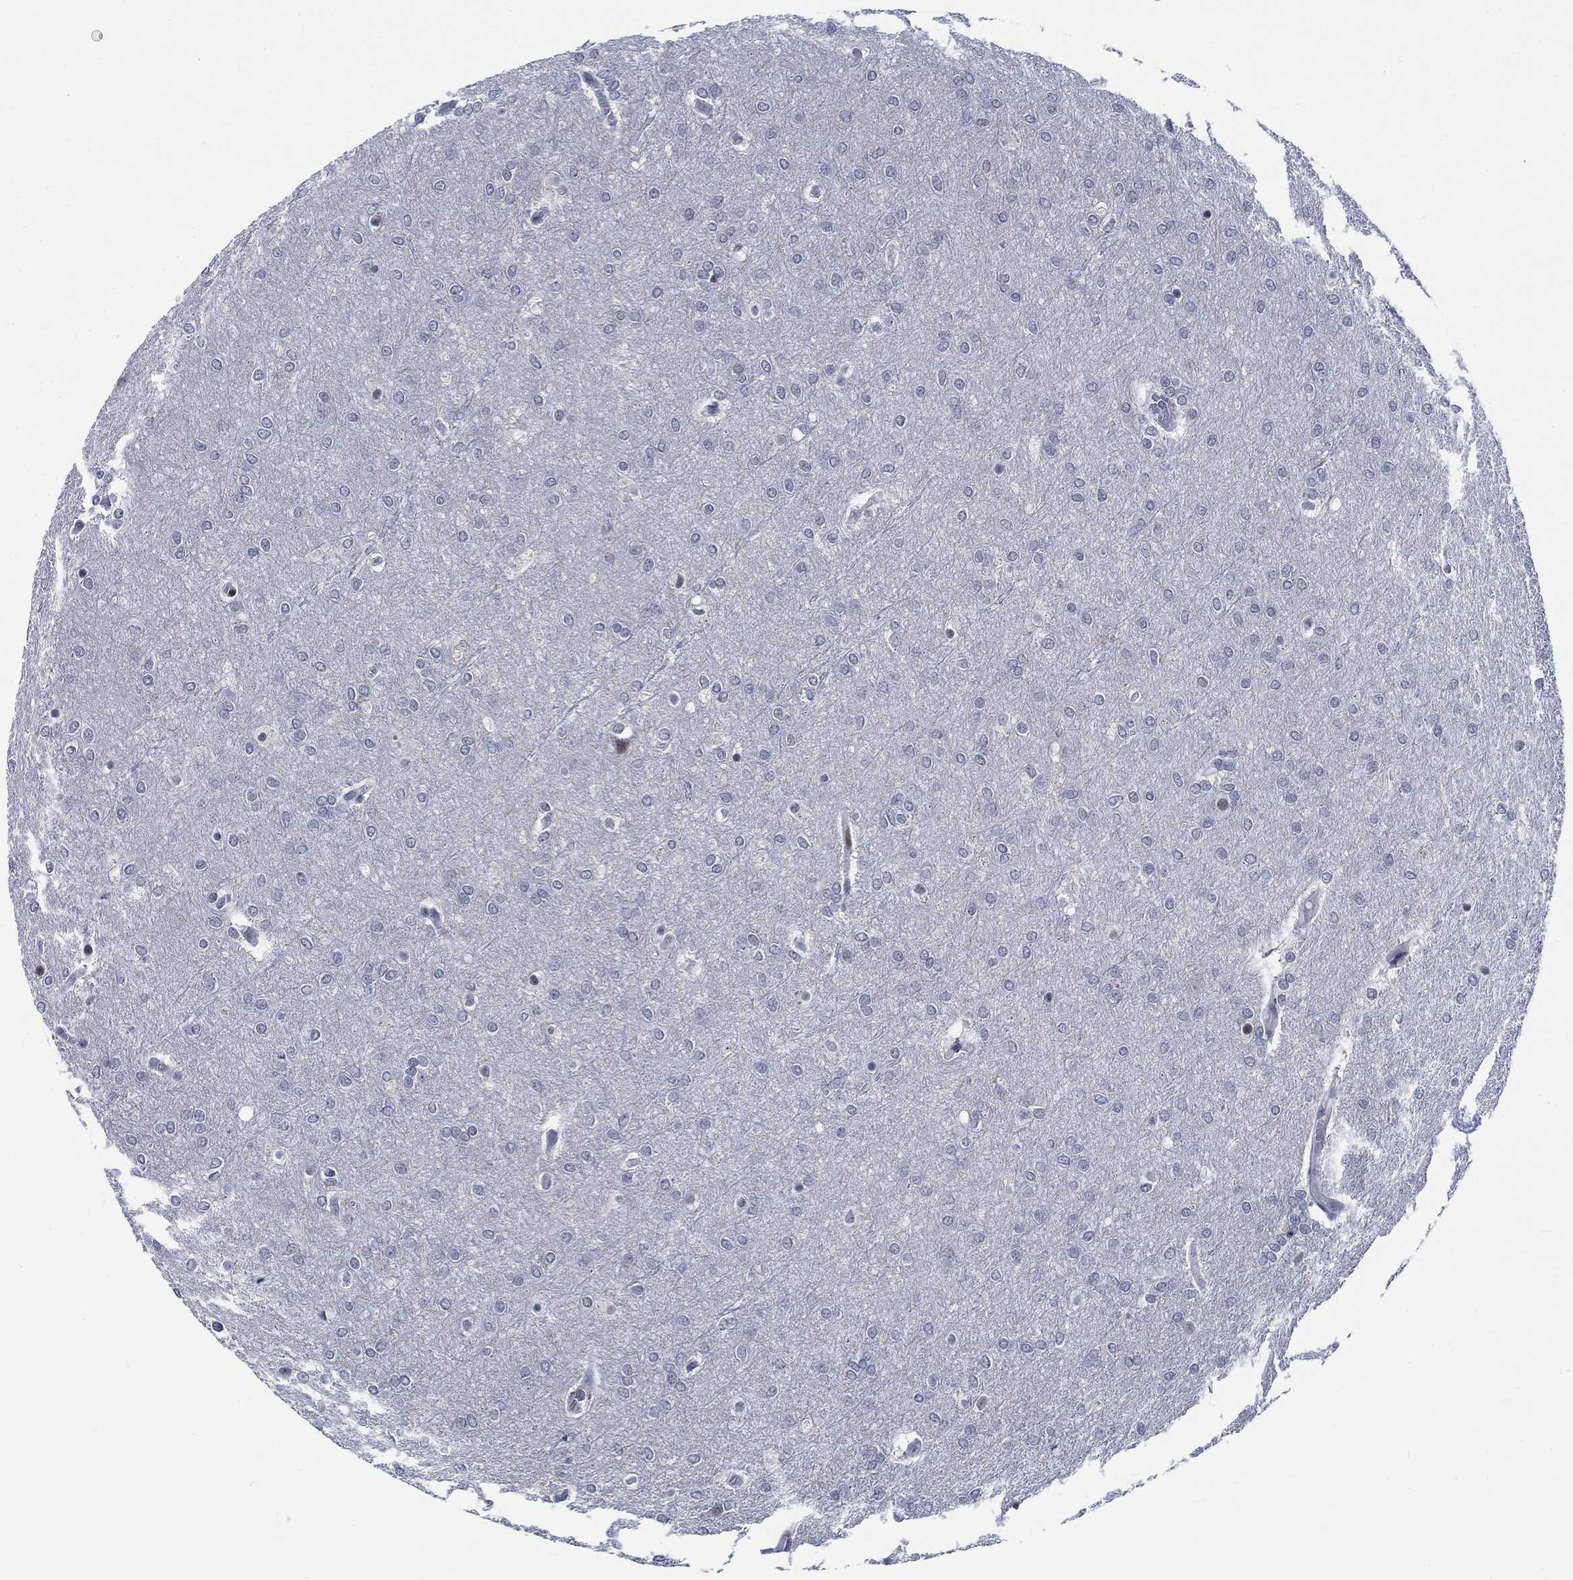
{"staining": {"intensity": "negative", "quantity": "none", "location": "none"}, "tissue": "glioma", "cell_type": "Tumor cells", "image_type": "cancer", "snomed": [{"axis": "morphology", "description": "Glioma, malignant, High grade"}, {"axis": "topography", "description": "Brain"}], "caption": "Human malignant glioma (high-grade) stained for a protein using immunohistochemistry (IHC) reveals no staining in tumor cells.", "gene": "NEU3", "patient": {"sex": "female", "age": 61}}